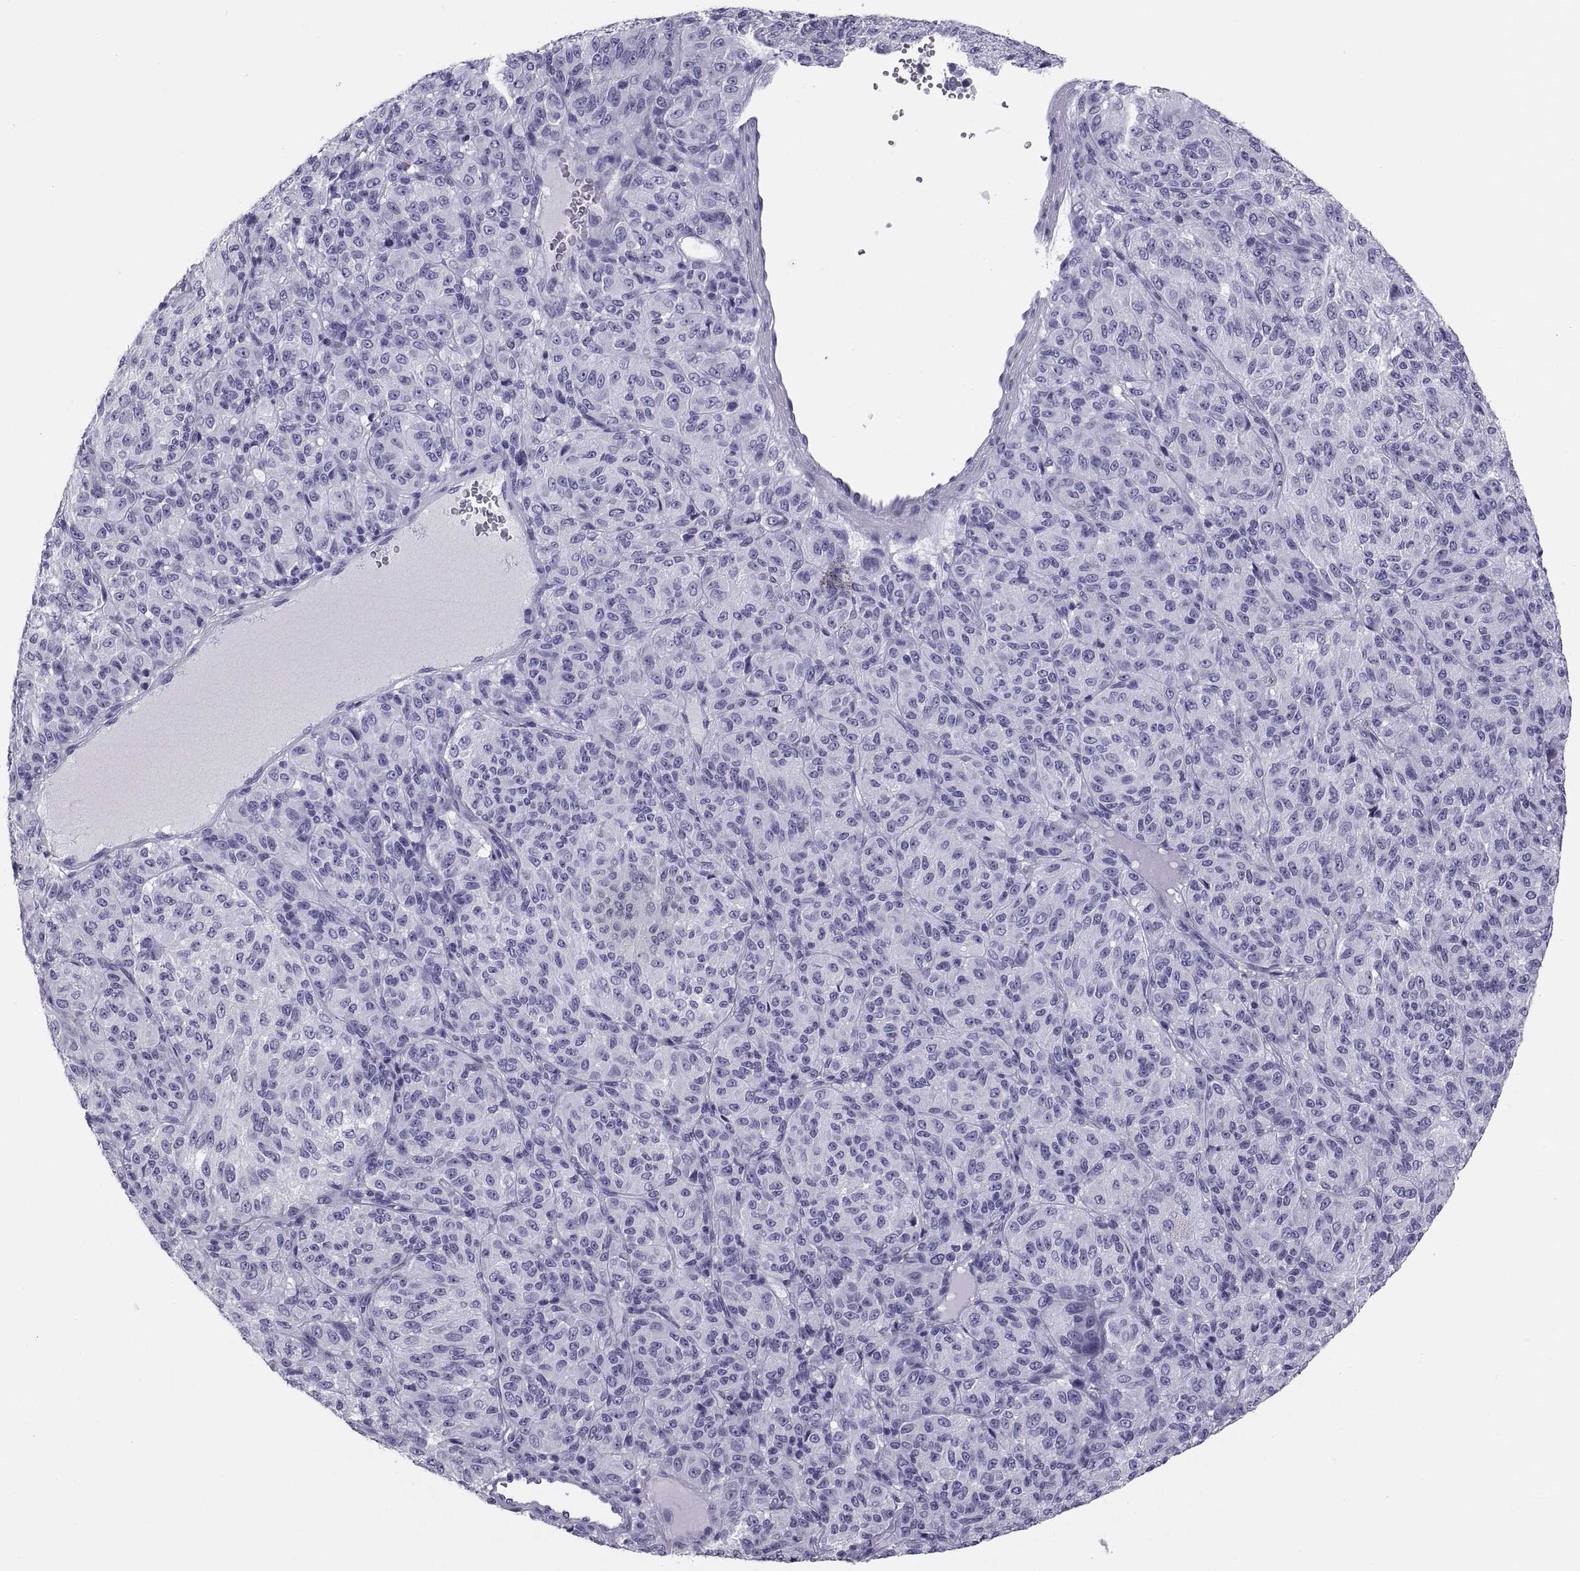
{"staining": {"intensity": "negative", "quantity": "none", "location": "none"}, "tissue": "melanoma", "cell_type": "Tumor cells", "image_type": "cancer", "snomed": [{"axis": "morphology", "description": "Malignant melanoma, Metastatic site"}, {"axis": "topography", "description": "Brain"}], "caption": "The image reveals no significant expression in tumor cells of melanoma.", "gene": "PAX2", "patient": {"sex": "female", "age": 56}}